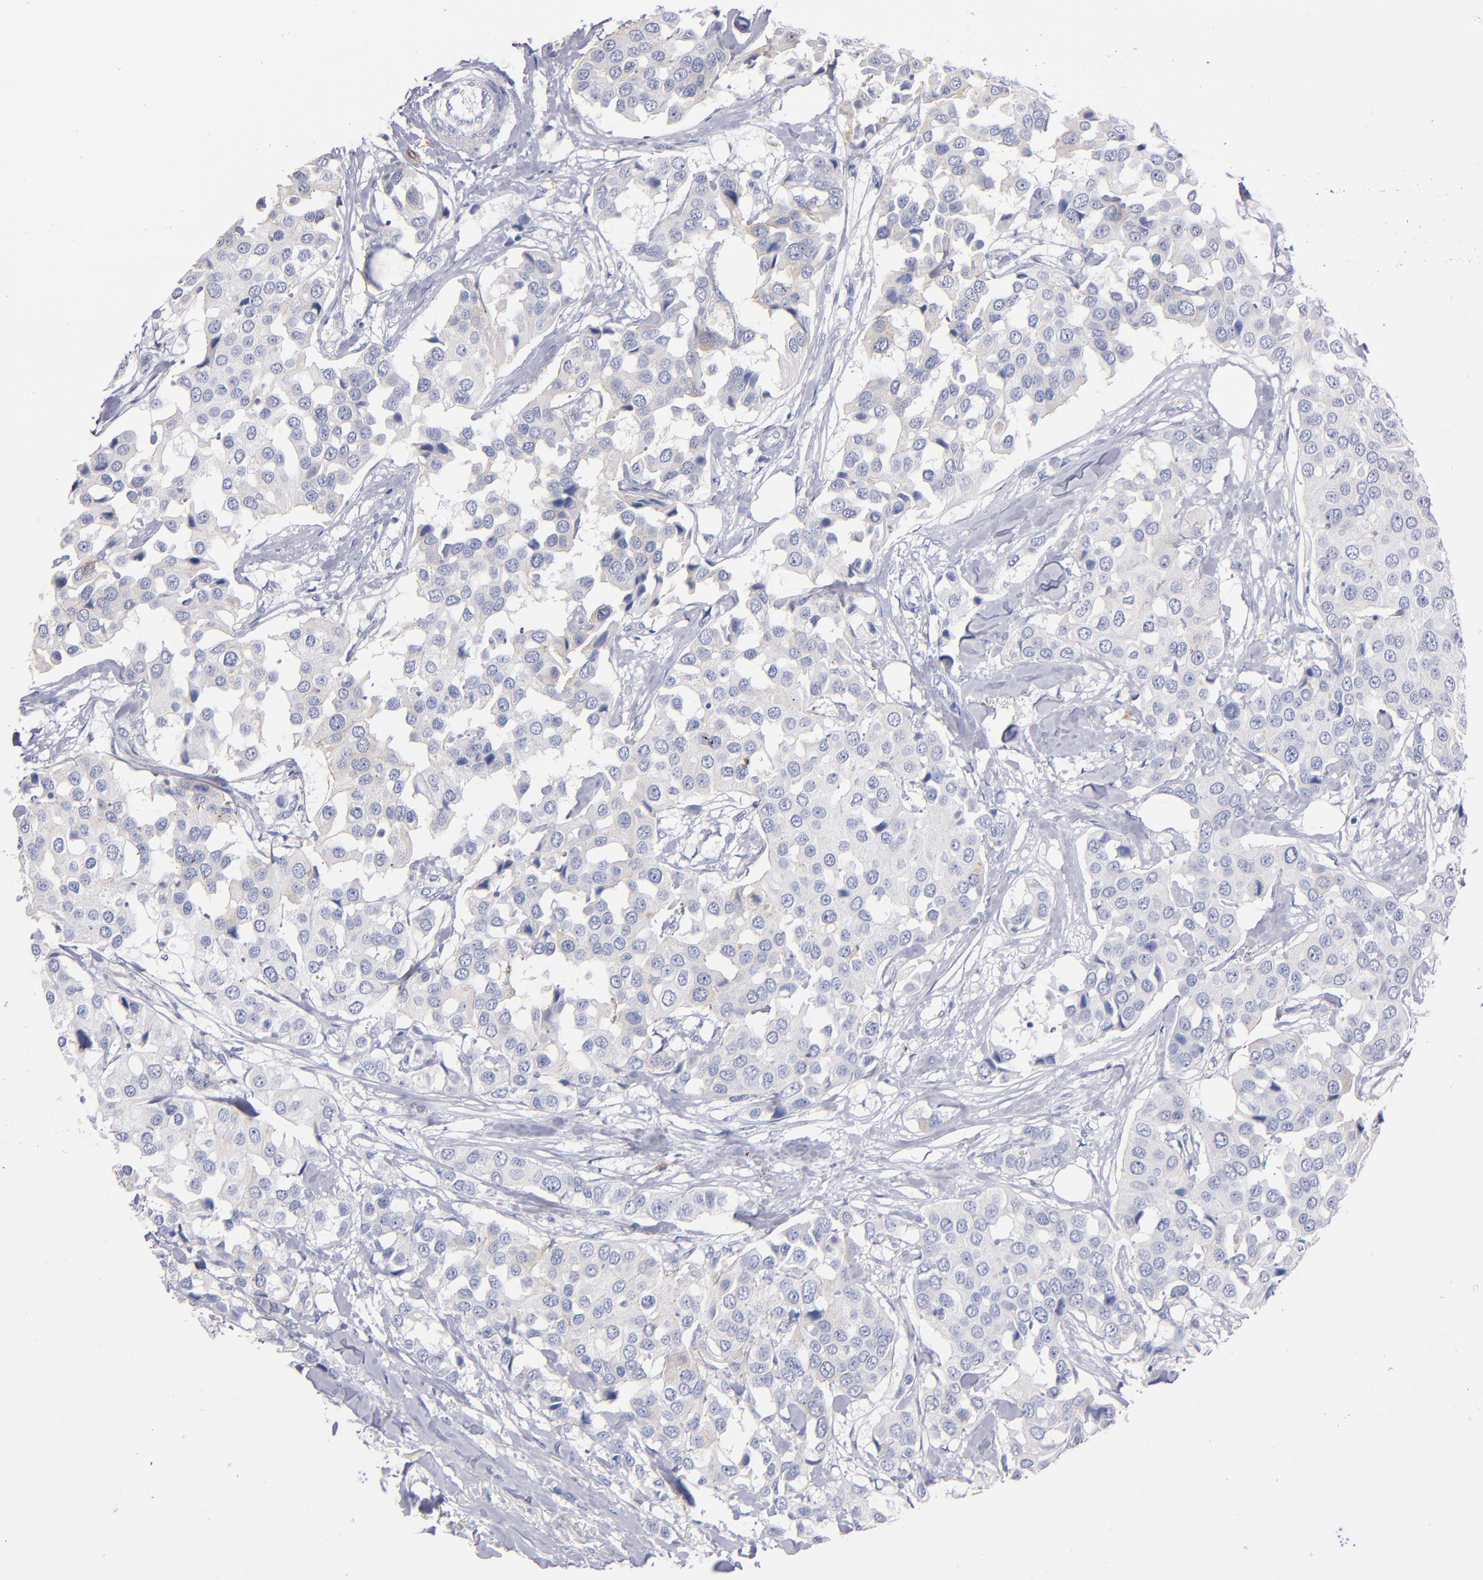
{"staining": {"intensity": "negative", "quantity": "none", "location": "none"}, "tissue": "breast cancer", "cell_type": "Tumor cells", "image_type": "cancer", "snomed": [{"axis": "morphology", "description": "Duct carcinoma"}, {"axis": "topography", "description": "Breast"}], "caption": "This is an IHC micrograph of human breast cancer. There is no expression in tumor cells.", "gene": "KIT", "patient": {"sex": "female", "age": 80}}